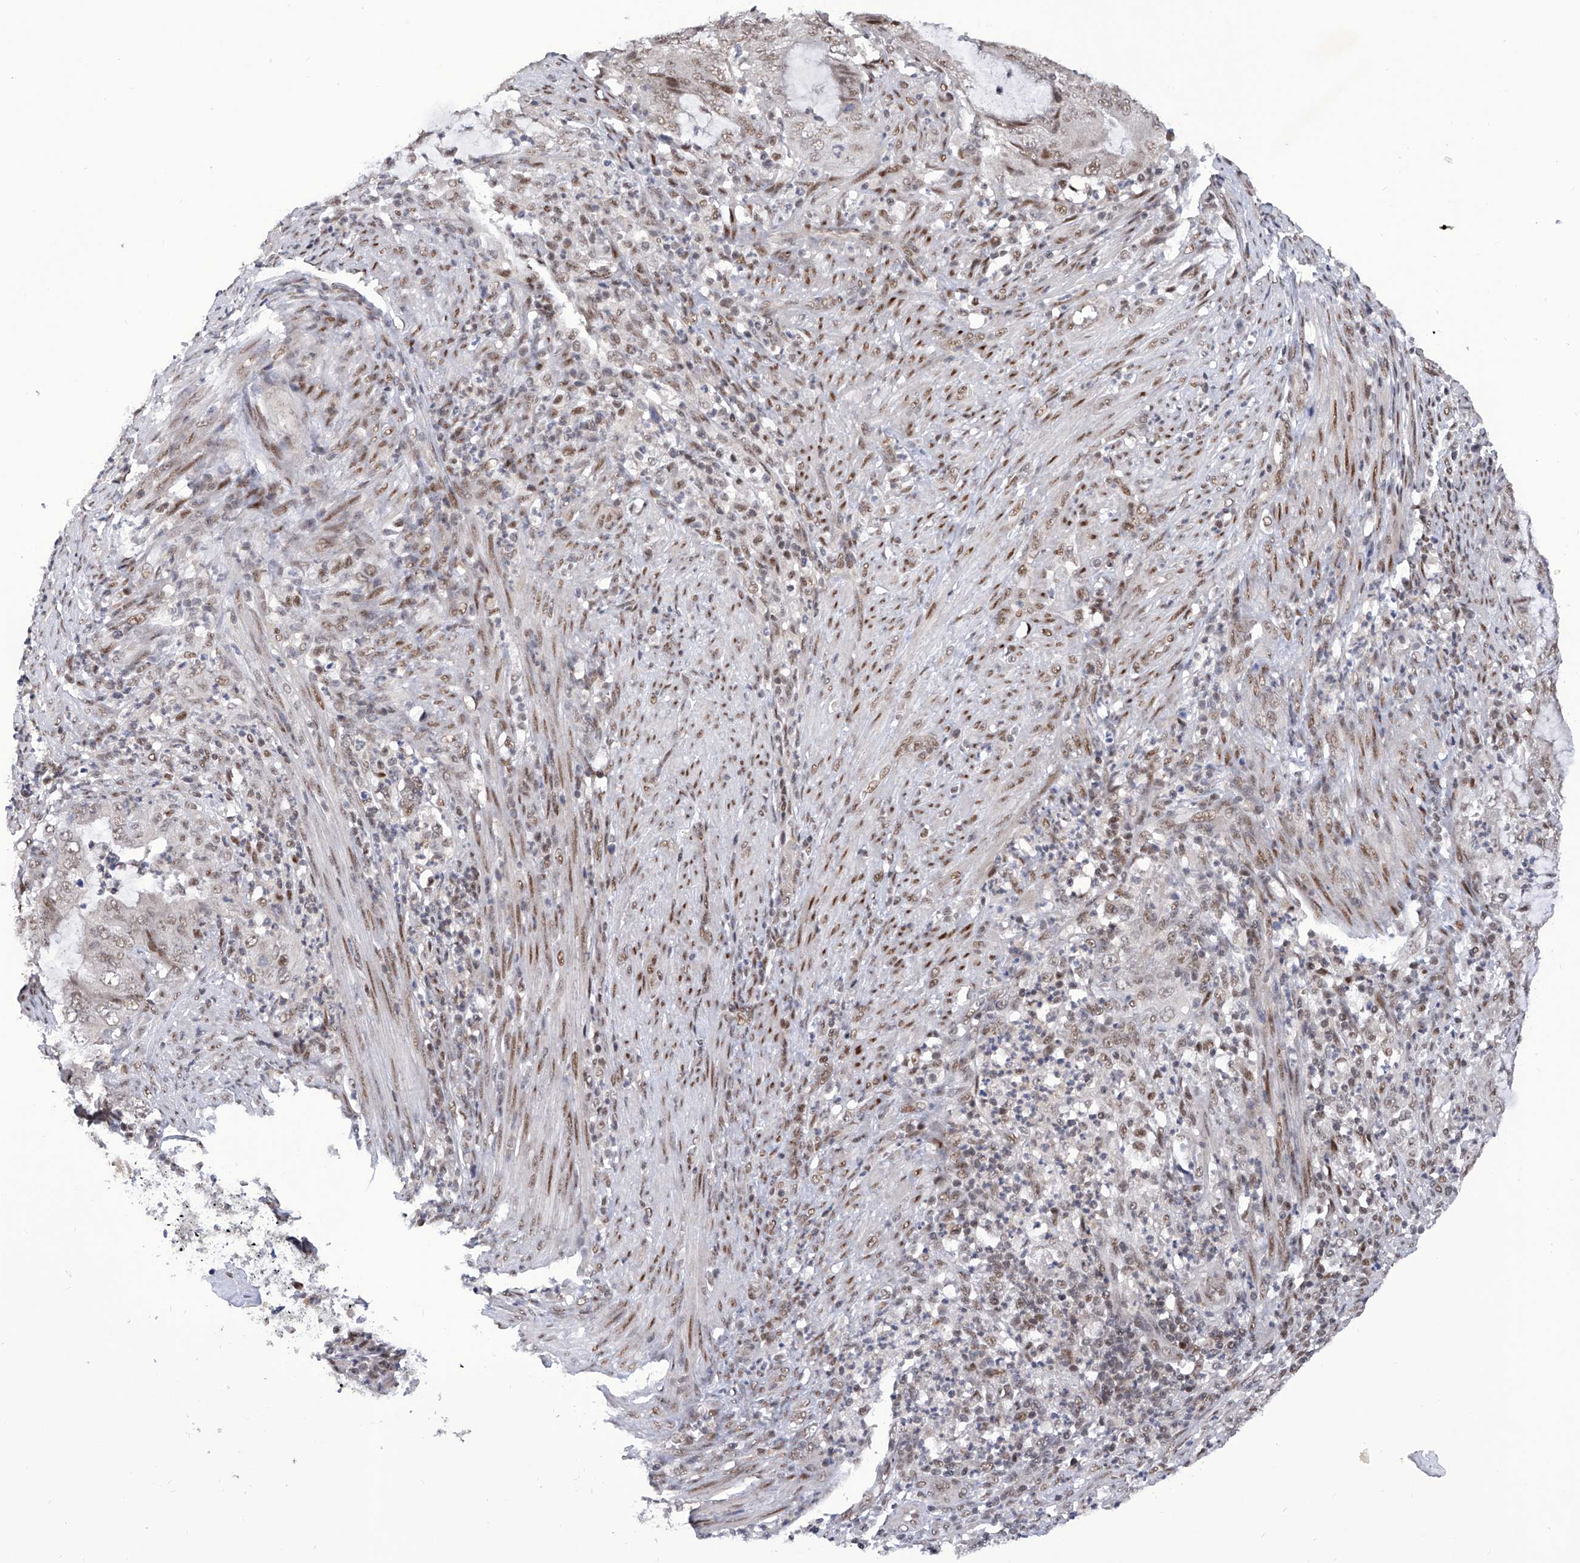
{"staining": {"intensity": "moderate", "quantity": "25%-75%", "location": "nuclear"}, "tissue": "endometrial cancer", "cell_type": "Tumor cells", "image_type": "cancer", "snomed": [{"axis": "morphology", "description": "Adenocarcinoma, NOS"}, {"axis": "topography", "description": "Endometrium"}], "caption": "The micrograph demonstrates a brown stain indicating the presence of a protein in the nuclear of tumor cells in adenocarcinoma (endometrial). (brown staining indicates protein expression, while blue staining denotes nuclei).", "gene": "RAD54L", "patient": {"sex": "female", "age": 51}}